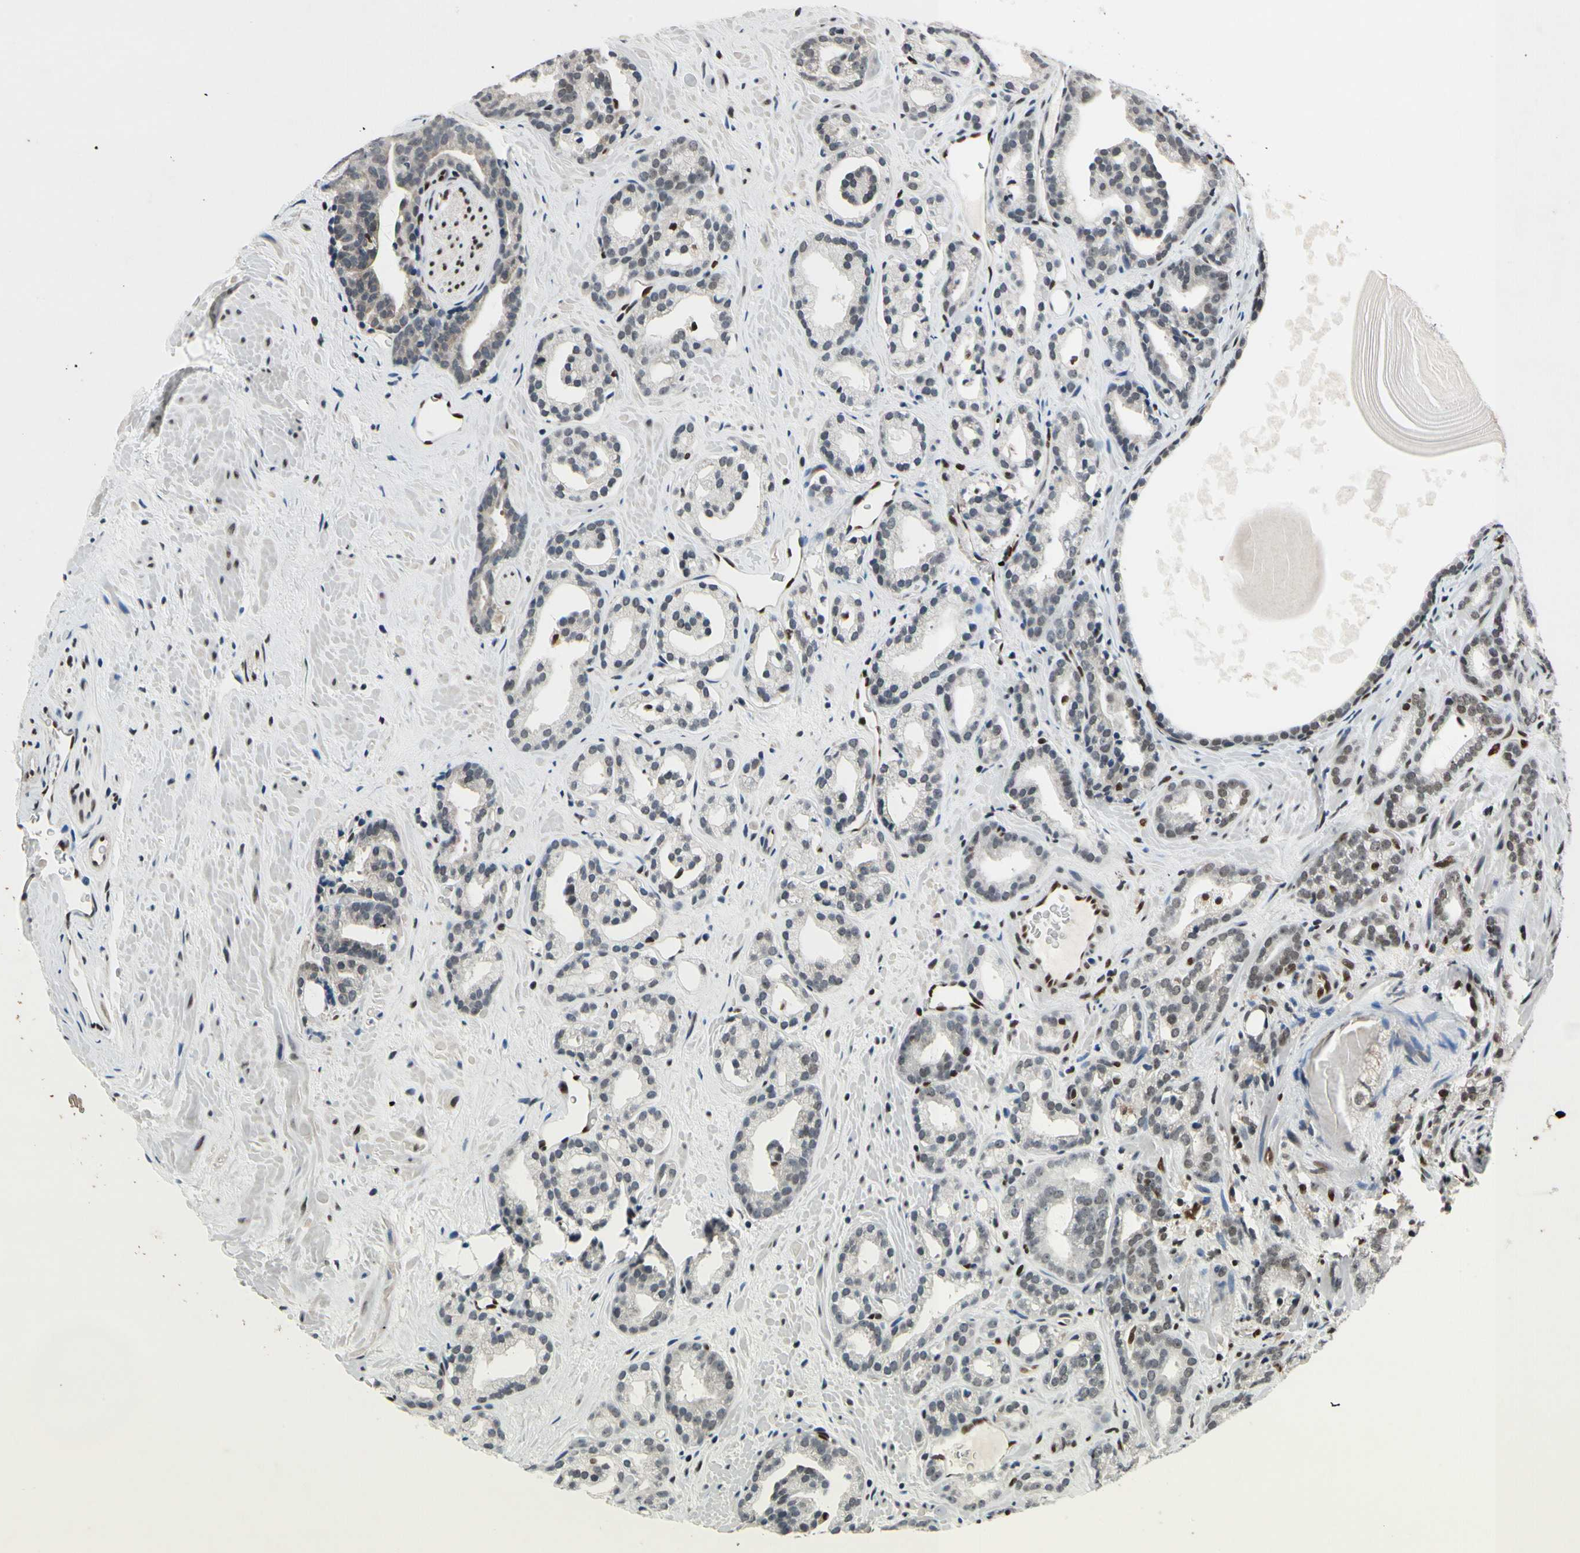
{"staining": {"intensity": "weak", "quantity": ">75%", "location": "nuclear"}, "tissue": "prostate cancer", "cell_type": "Tumor cells", "image_type": "cancer", "snomed": [{"axis": "morphology", "description": "Adenocarcinoma, Low grade"}, {"axis": "topography", "description": "Prostate"}], "caption": "Low-grade adenocarcinoma (prostate) stained with DAB immunohistochemistry demonstrates low levels of weak nuclear staining in about >75% of tumor cells.", "gene": "RECQL", "patient": {"sex": "male", "age": 63}}